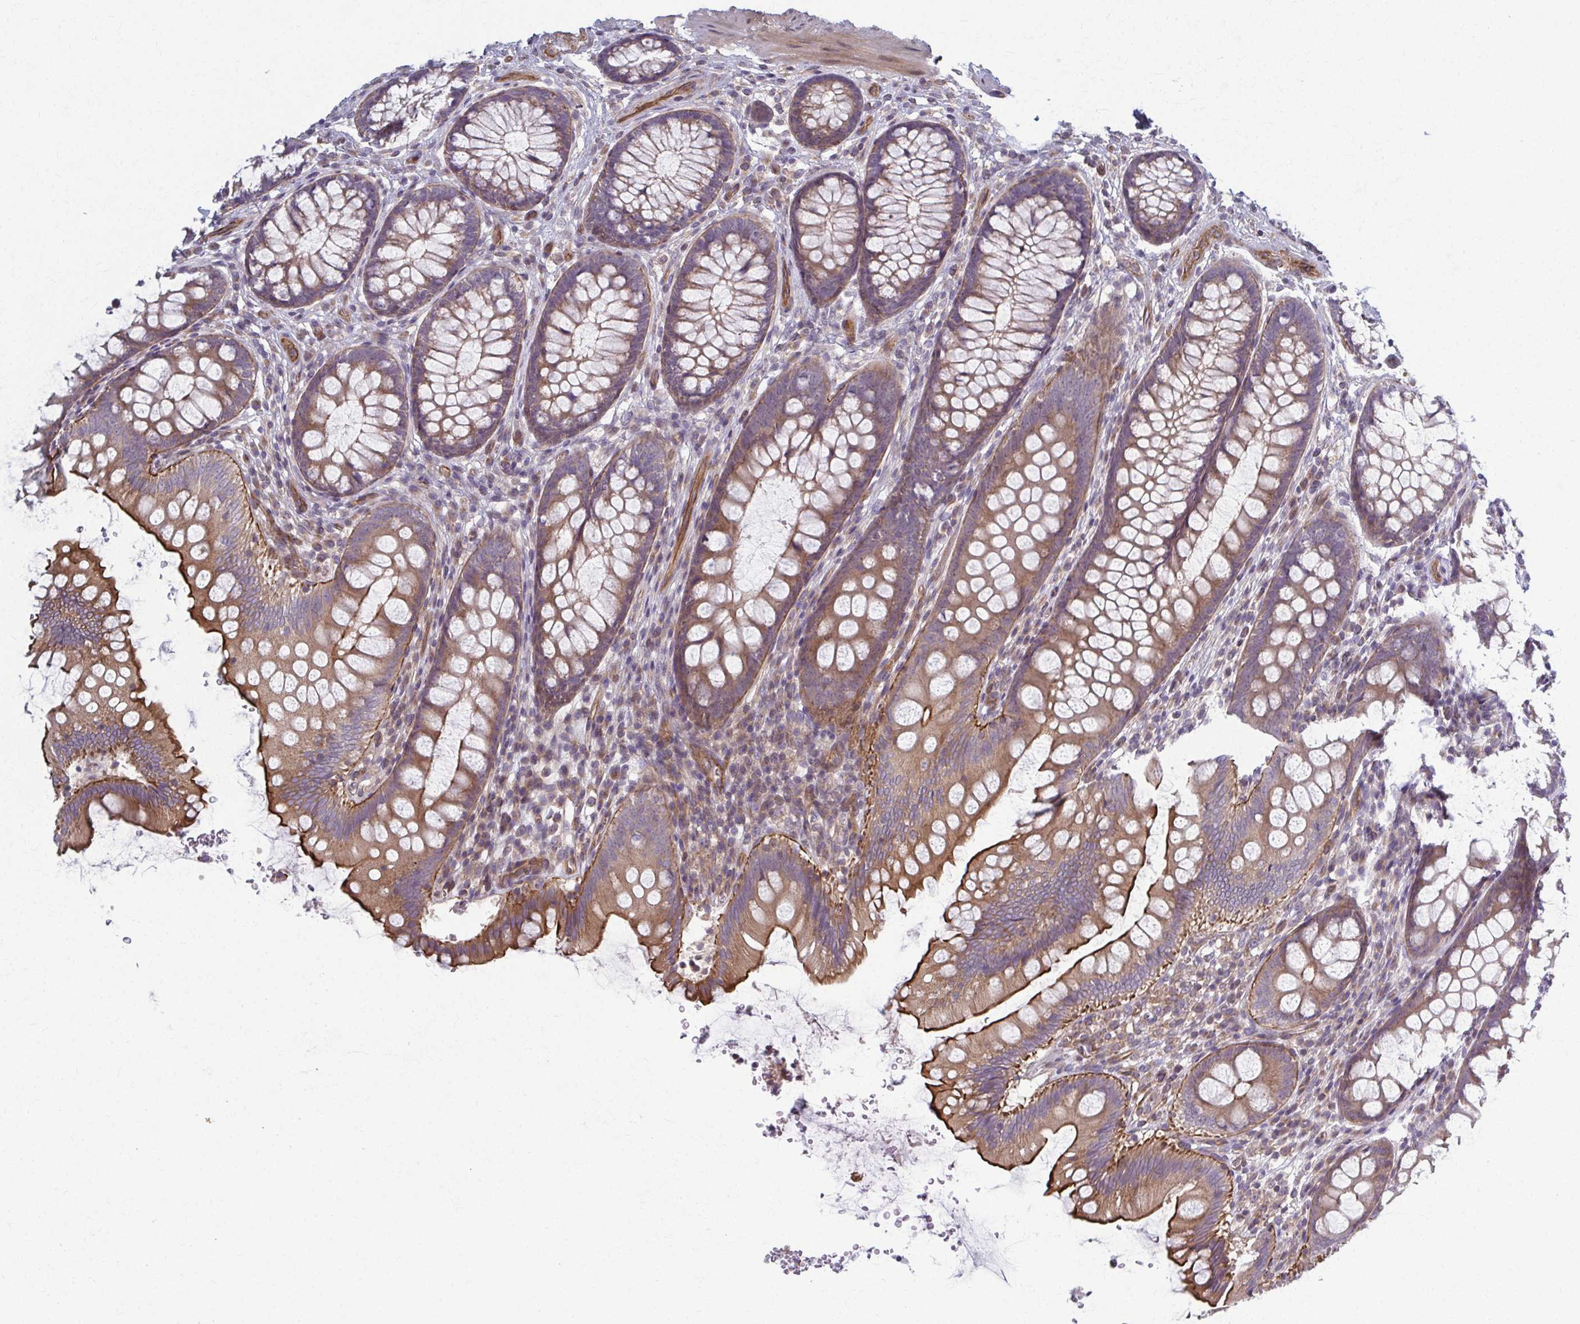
{"staining": {"intensity": "moderate", "quantity": ">75%", "location": "cytoplasmic/membranous"}, "tissue": "colon", "cell_type": "Endothelial cells", "image_type": "normal", "snomed": [{"axis": "morphology", "description": "Normal tissue, NOS"}, {"axis": "morphology", "description": "Adenoma, NOS"}, {"axis": "topography", "description": "Soft tissue"}, {"axis": "topography", "description": "Colon"}], "caption": "Colon stained with immunohistochemistry shows moderate cytoplasmic/membranous positivity in about >75% of endothelial cells.", "gene": "EID2B", "patient": {"sex": "male", "age": 47}}